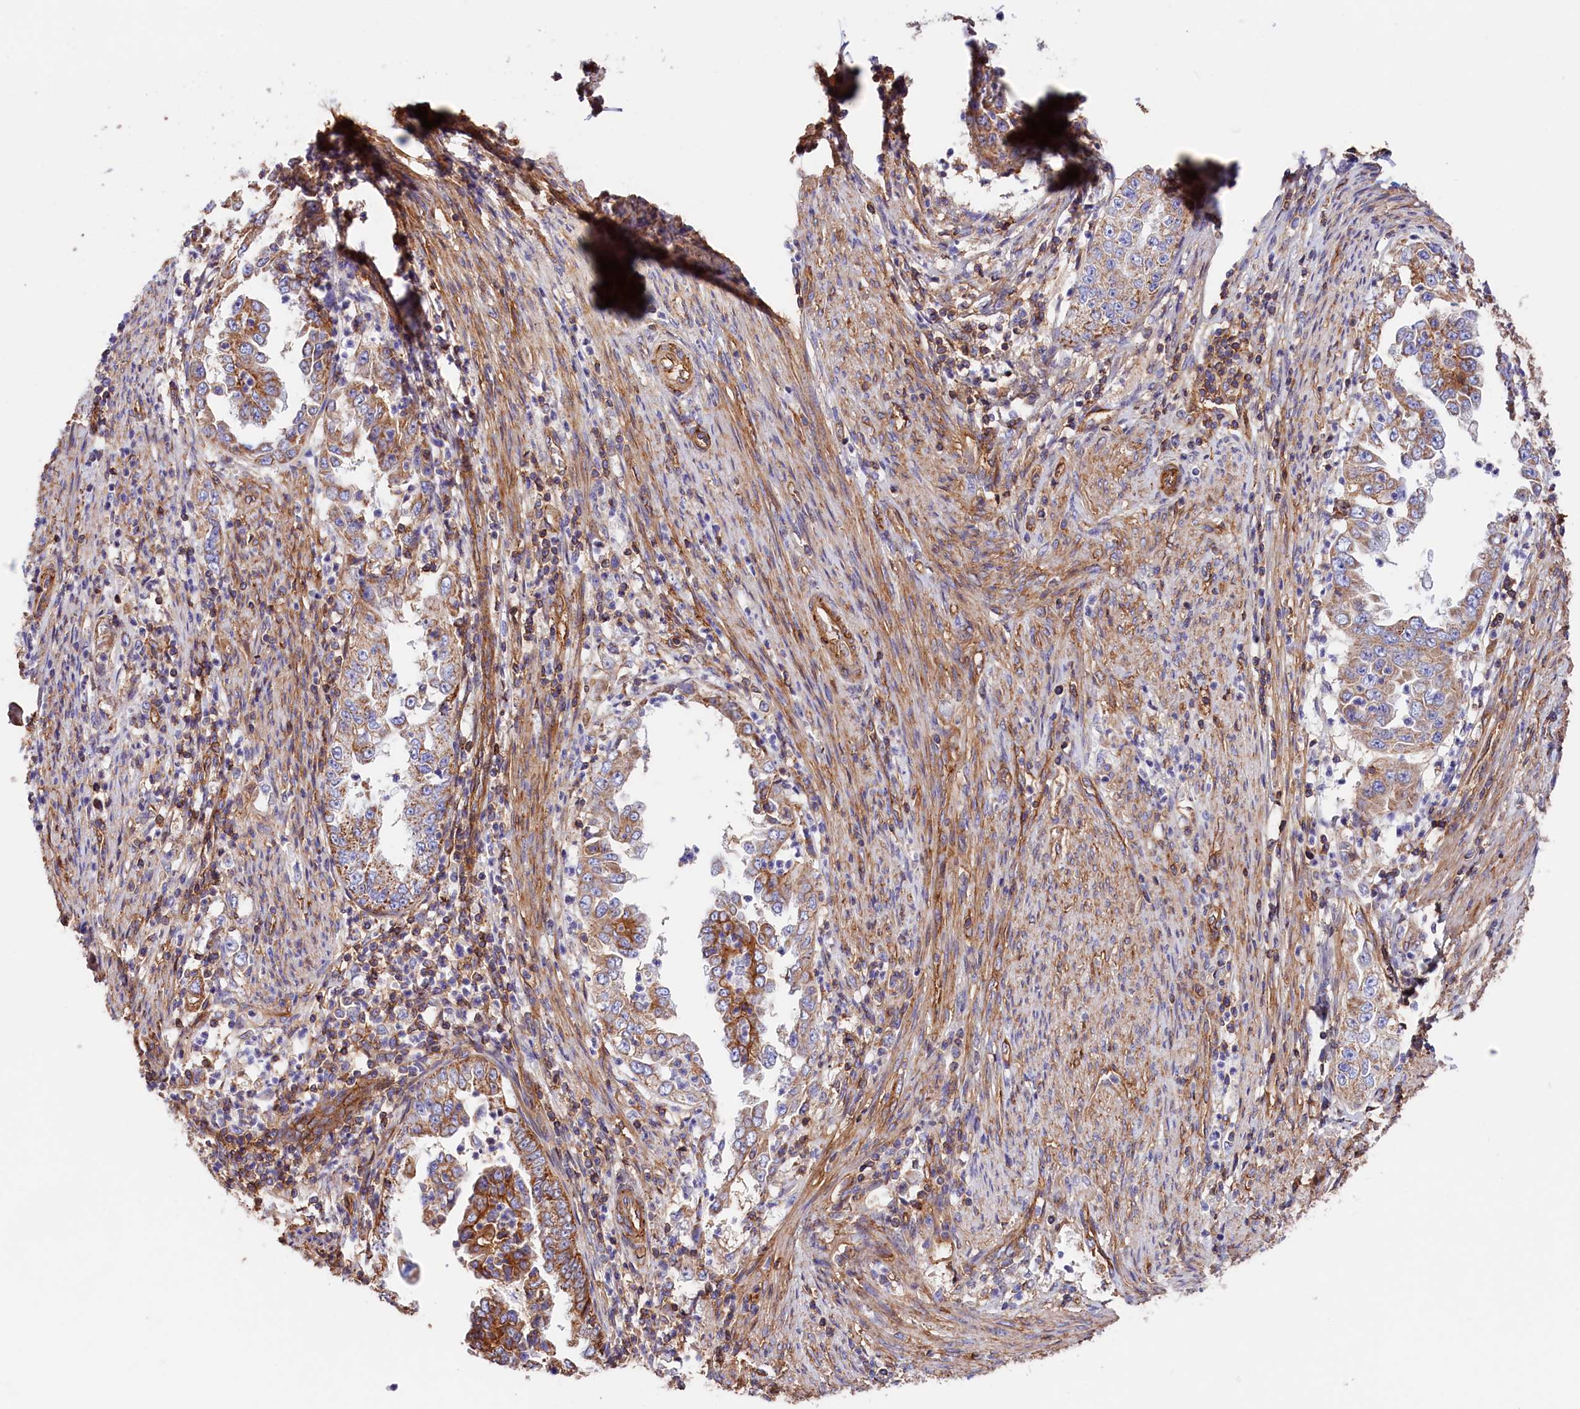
{"staining": {"intensity": "moderate", "quantity": ">75%", "location": "cytoplasmic/membranous"}, "tissue": "endometrial cancer", "cell_type": "Tumor cells", "image_type": "cancer", "snomed": [{"axis": "morphology", "description": "Adenocarcinoma, NOS"}, {"axis": "topography", "description": "Endometrium"}], "caption": "Protein analysis of endometrial cancer (adenocarcinoma) tissue shows moderate cytoplasmic/membranous expression in about >75% of tumor cells. The staining is performed using DAB (3,3'-diaminobenzidine) brown chromogen to label protein expression. The nuclei are counter-stained blue using hematoxylin.", "gene": "ATP2B4", "patient": {"sex": "female", "age": 85}}